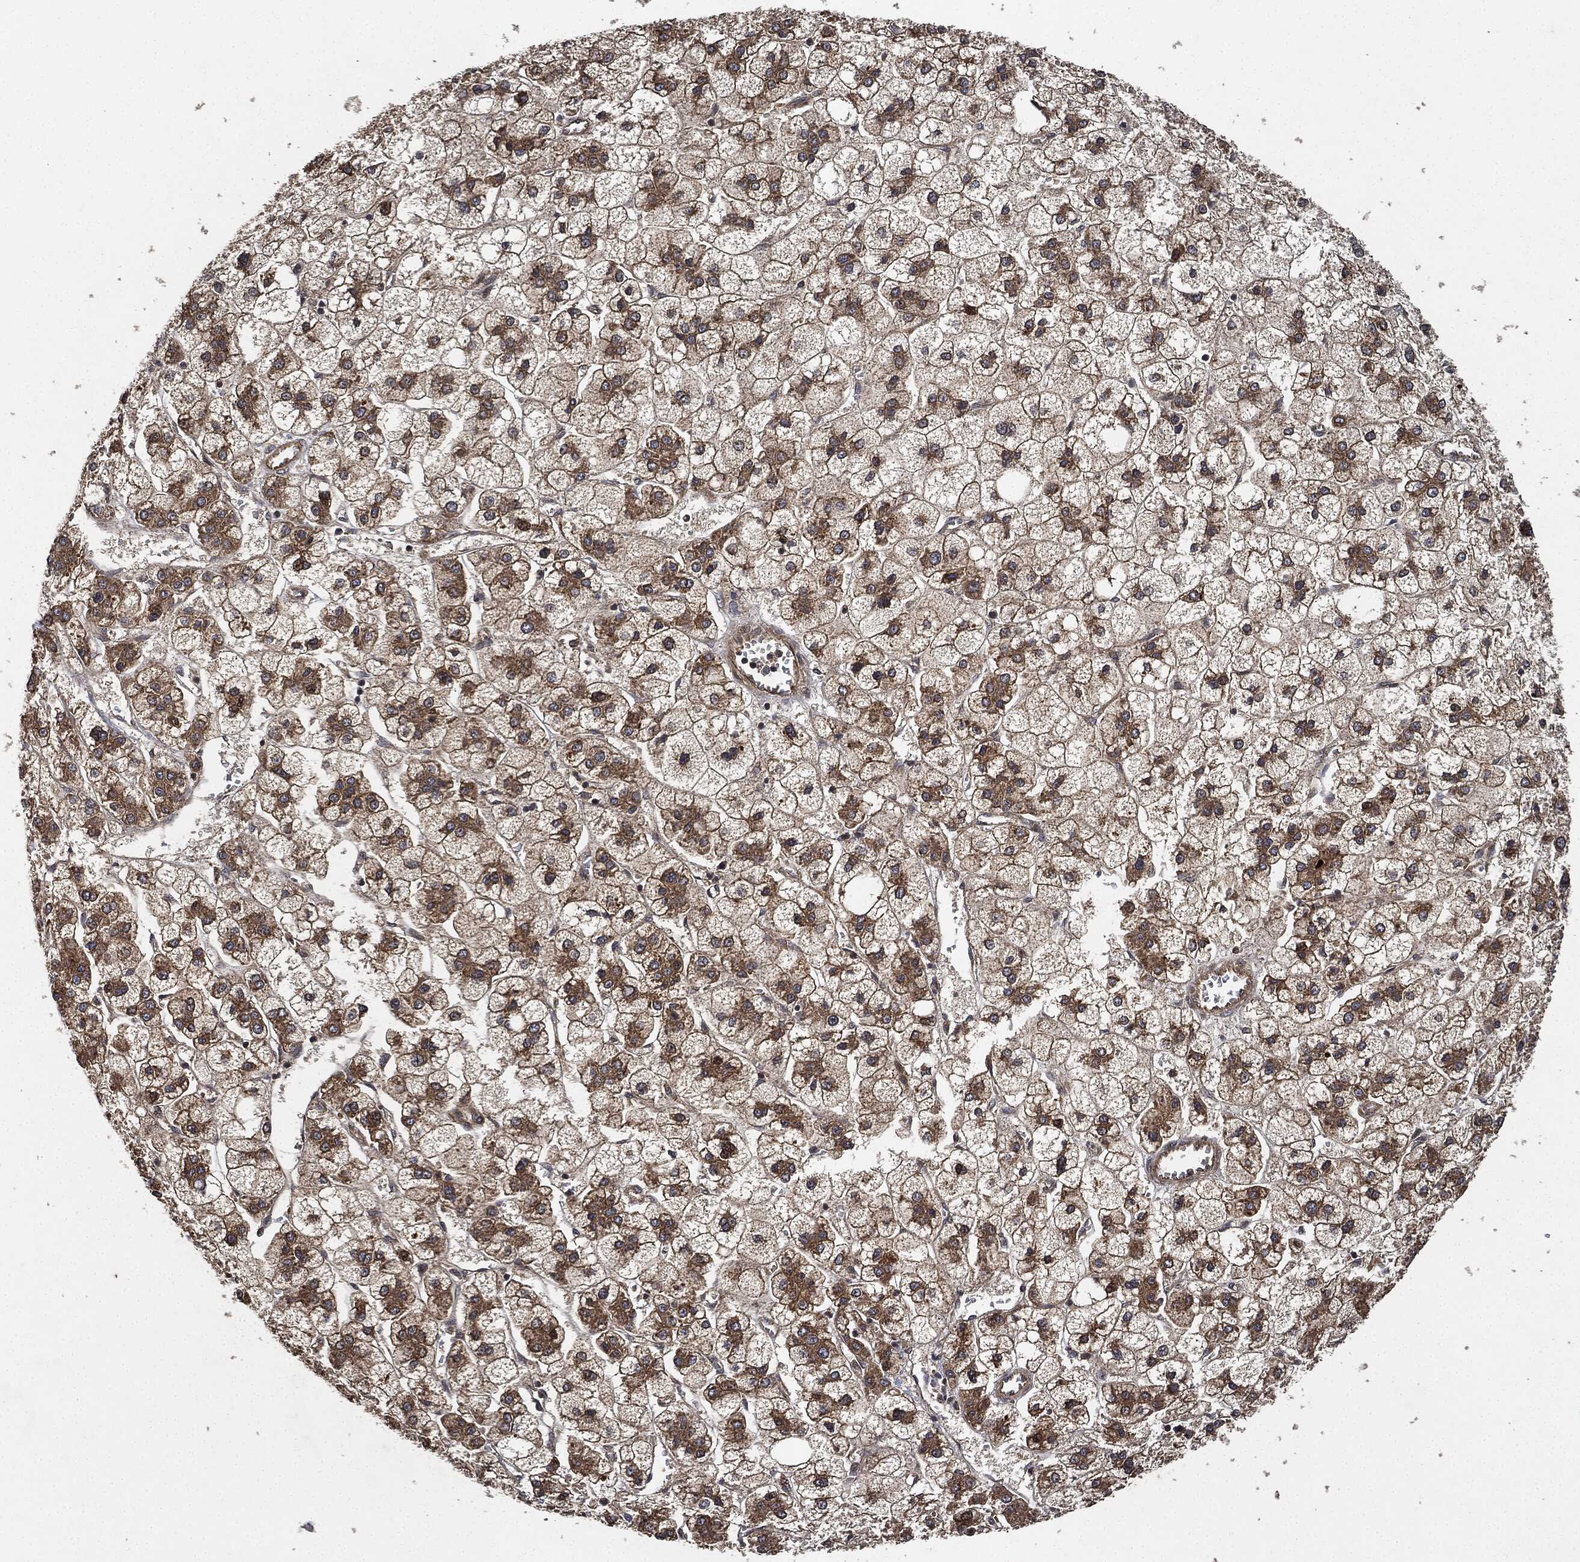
{"staining": {"intensity": "moderate", "quantity": ">75%", "location": "cytoplasmic/membranous"}, "tissue": "liver cancer", "cell_type": "Tumor cells", "image_type": "cancer", "snomed": [{"axis": "morphology", "description": "Carcinoma, Hepatocellular, NOS"}, {"axis": "topography", "description": "Liver"}], "caption": "Protein analysis of liver hepatocellular carcinoma tissue shows moderate cytoplasmic/membranous staining in approximately >75% of tumor cells.", "gene": "MLST8", "patient": {"sex": "male", "age": 73}}